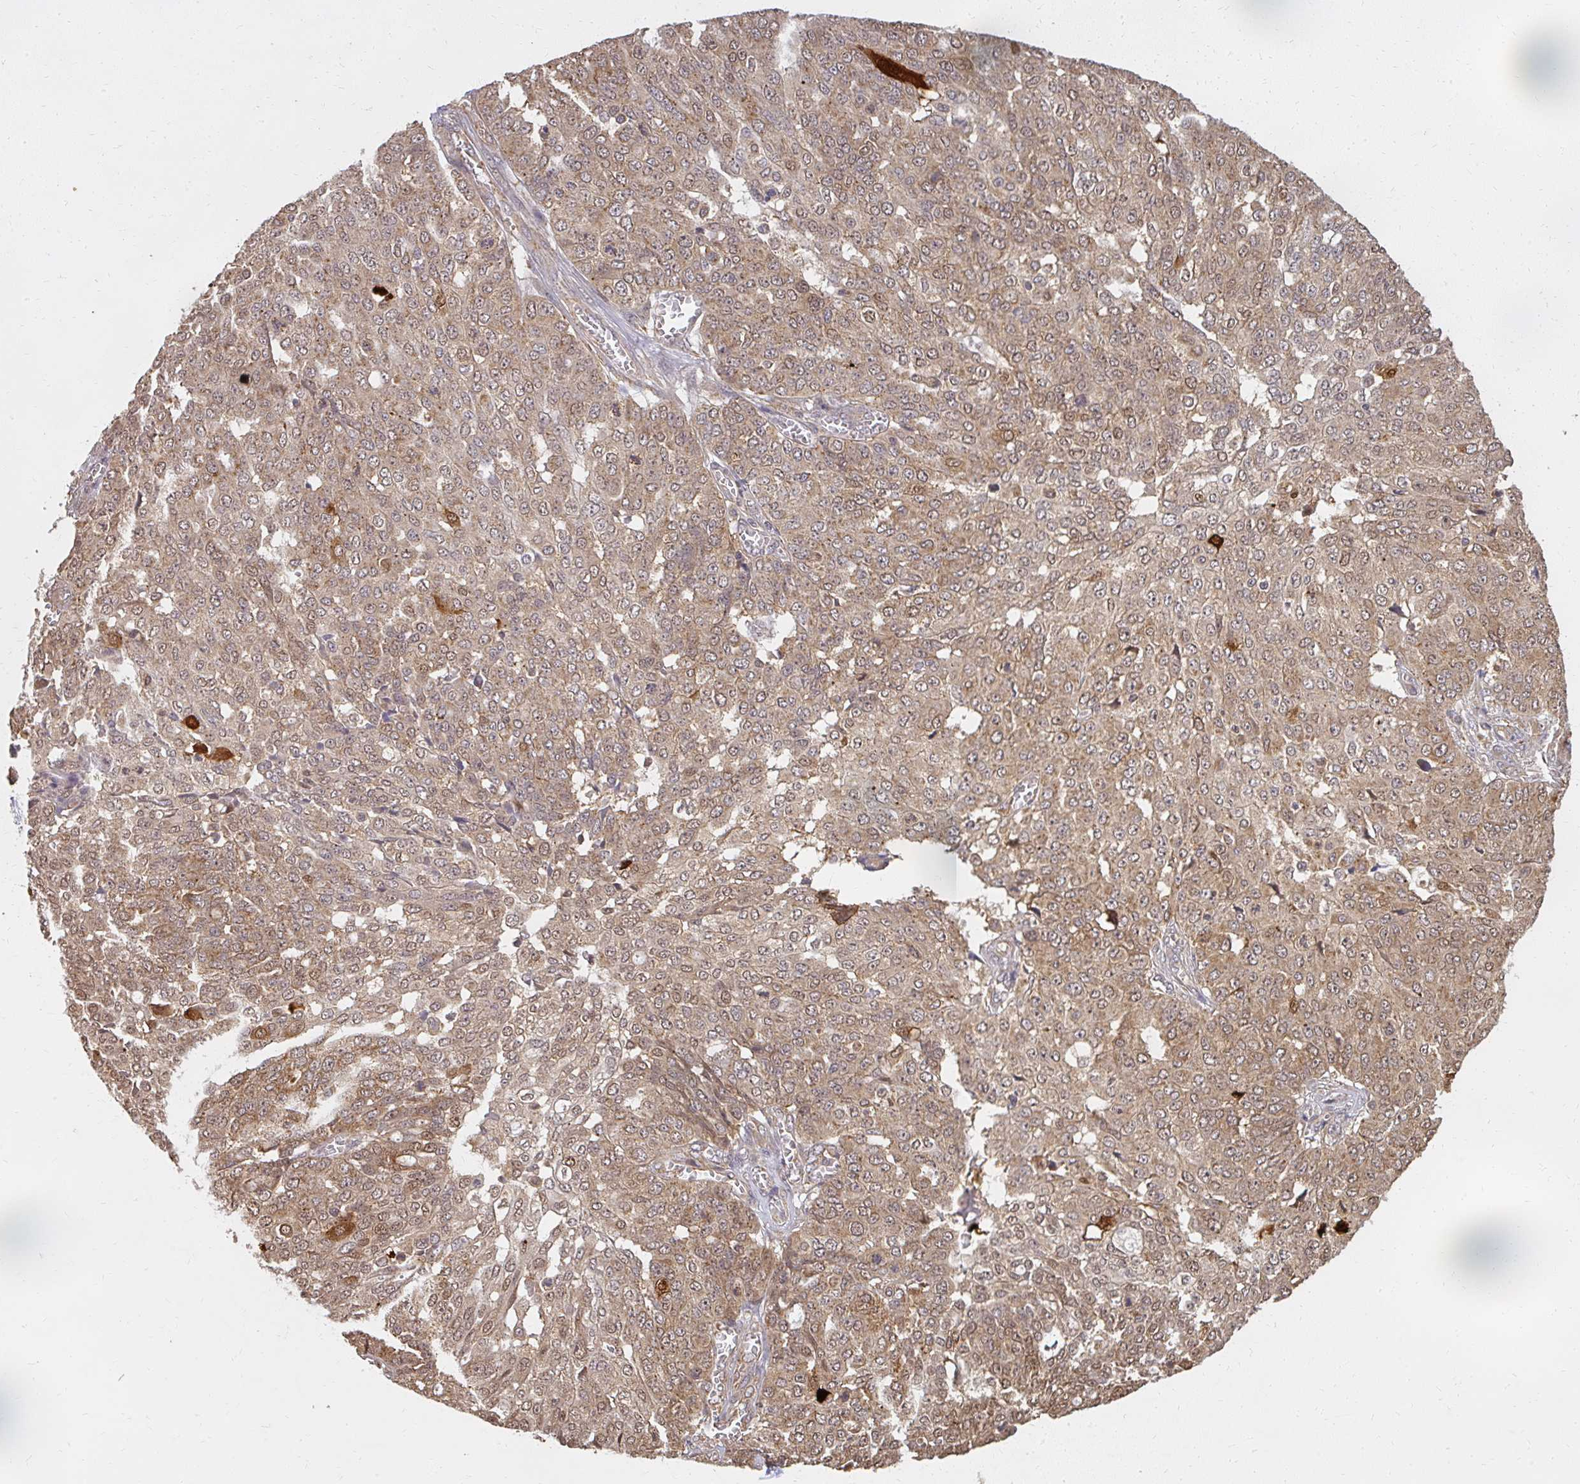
{"staining": {"intensity": "moderate", "quantity": ">75%", "location": "cytoplasmic/membranous,nuclear"}, "tissue": "ovarian cancer", "cell_type": "Tumor cells", "image_type": "cancer", "snomed": [{"axis": "morphology", "description": "Cystadenocarcinoma, serous, NOS"}, {"axis": "topography", "description": "Soft tissue"}, {"axis": "topography", "description": "Ovary"}], "caption": "Tumor cells demonstrate moderate cytoplasmic/membranous and nuclear expression in approximately >75% of cells in ovarian serous cystadenocarcinoma.", "gene": "LARS2", "patient": {"sex": "female", "age": 57}}